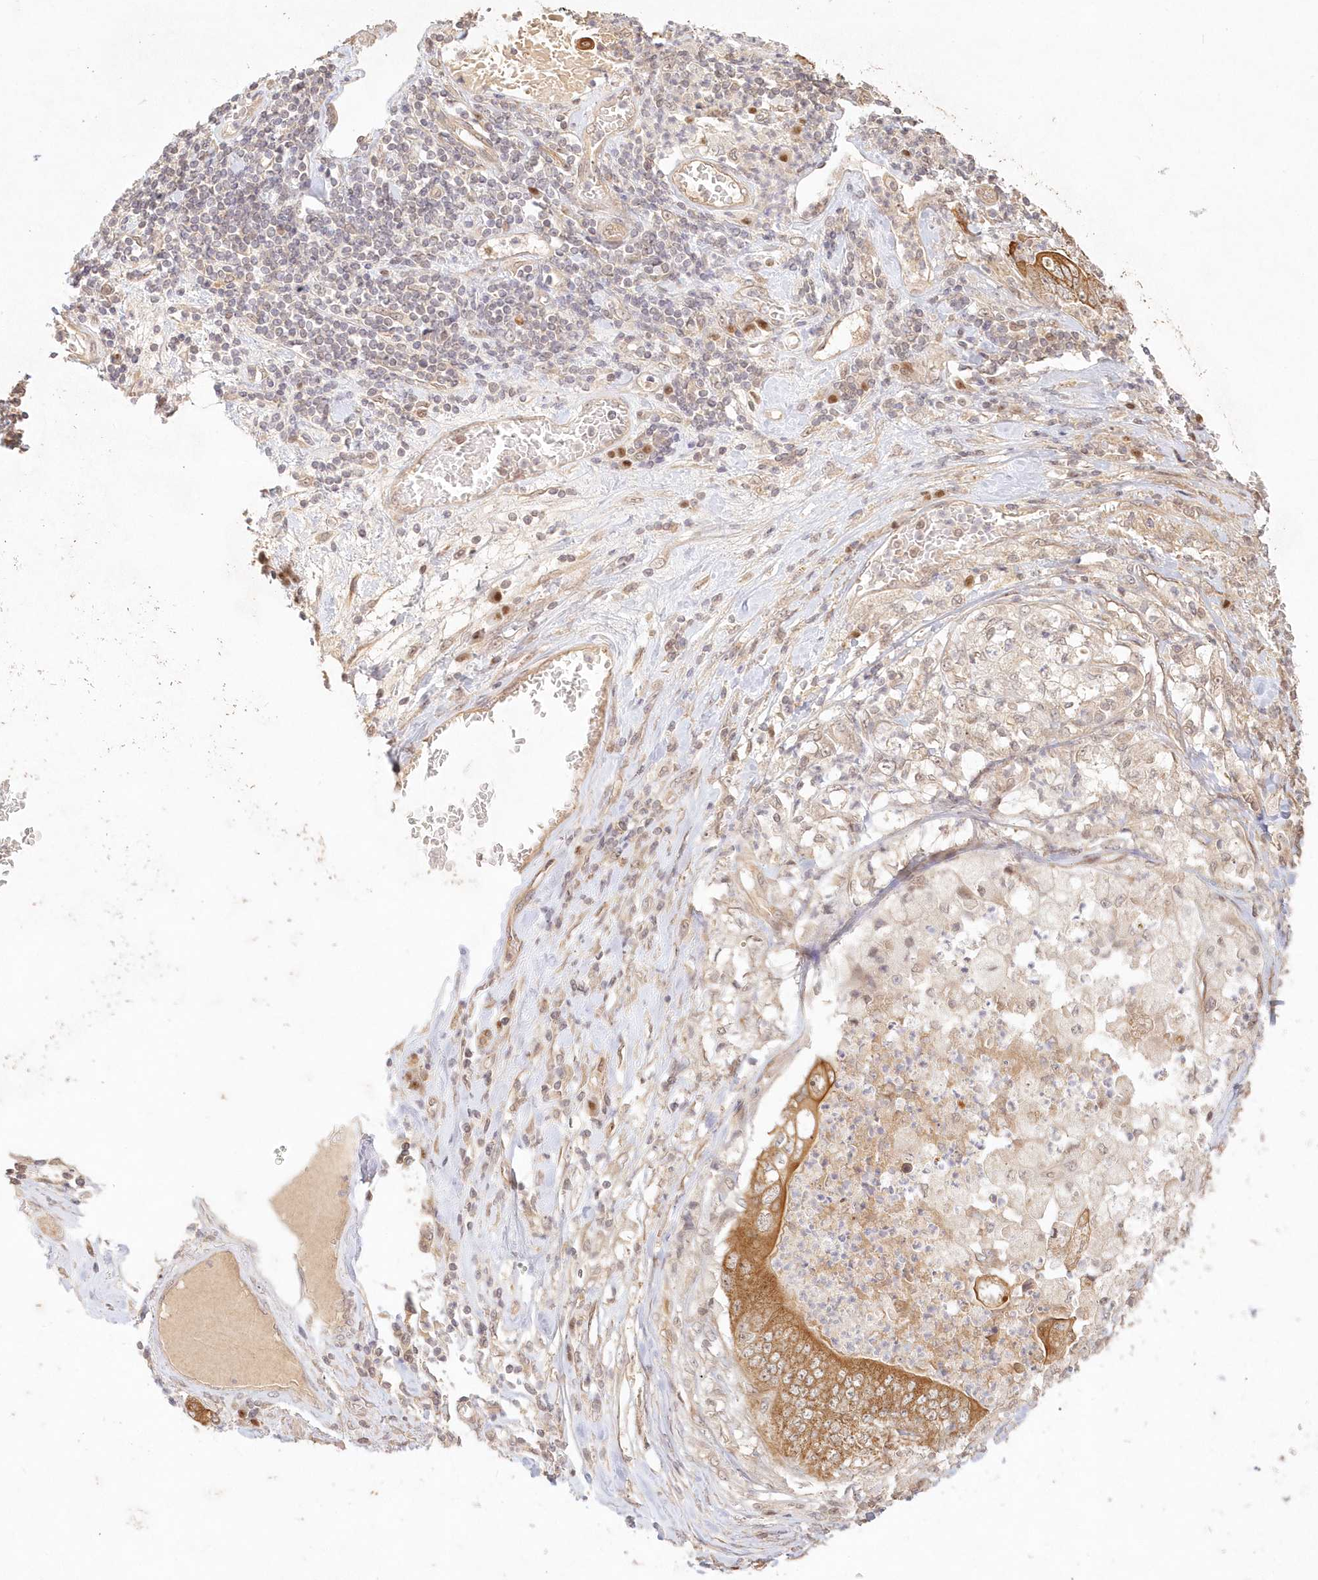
{"staining": {"intensity": "moderate", "quantity": ">75%", "location": "cytoplasmic/membranous"}, "tissue": "stomach cancer", "cell_type": "Tumor cells", "image_type": "cancer", "snomed": [{"axis": "morphology", "description": "Adenocarcinoma, NOS"}, {"axis": "topography", "description": "Stomach"}], "caption": "High-magnification brightfield microscopy of adenocarcinoma (stomach) stained with DAB (brown) and counterstained with hematoxylin (blue). tumor cells exhibit moderate cytoplasmic/membranous staining is present in approximately>75% of cells.", "gene": "KIAA0232", "patient": {"sex": "female", "age": 73}}